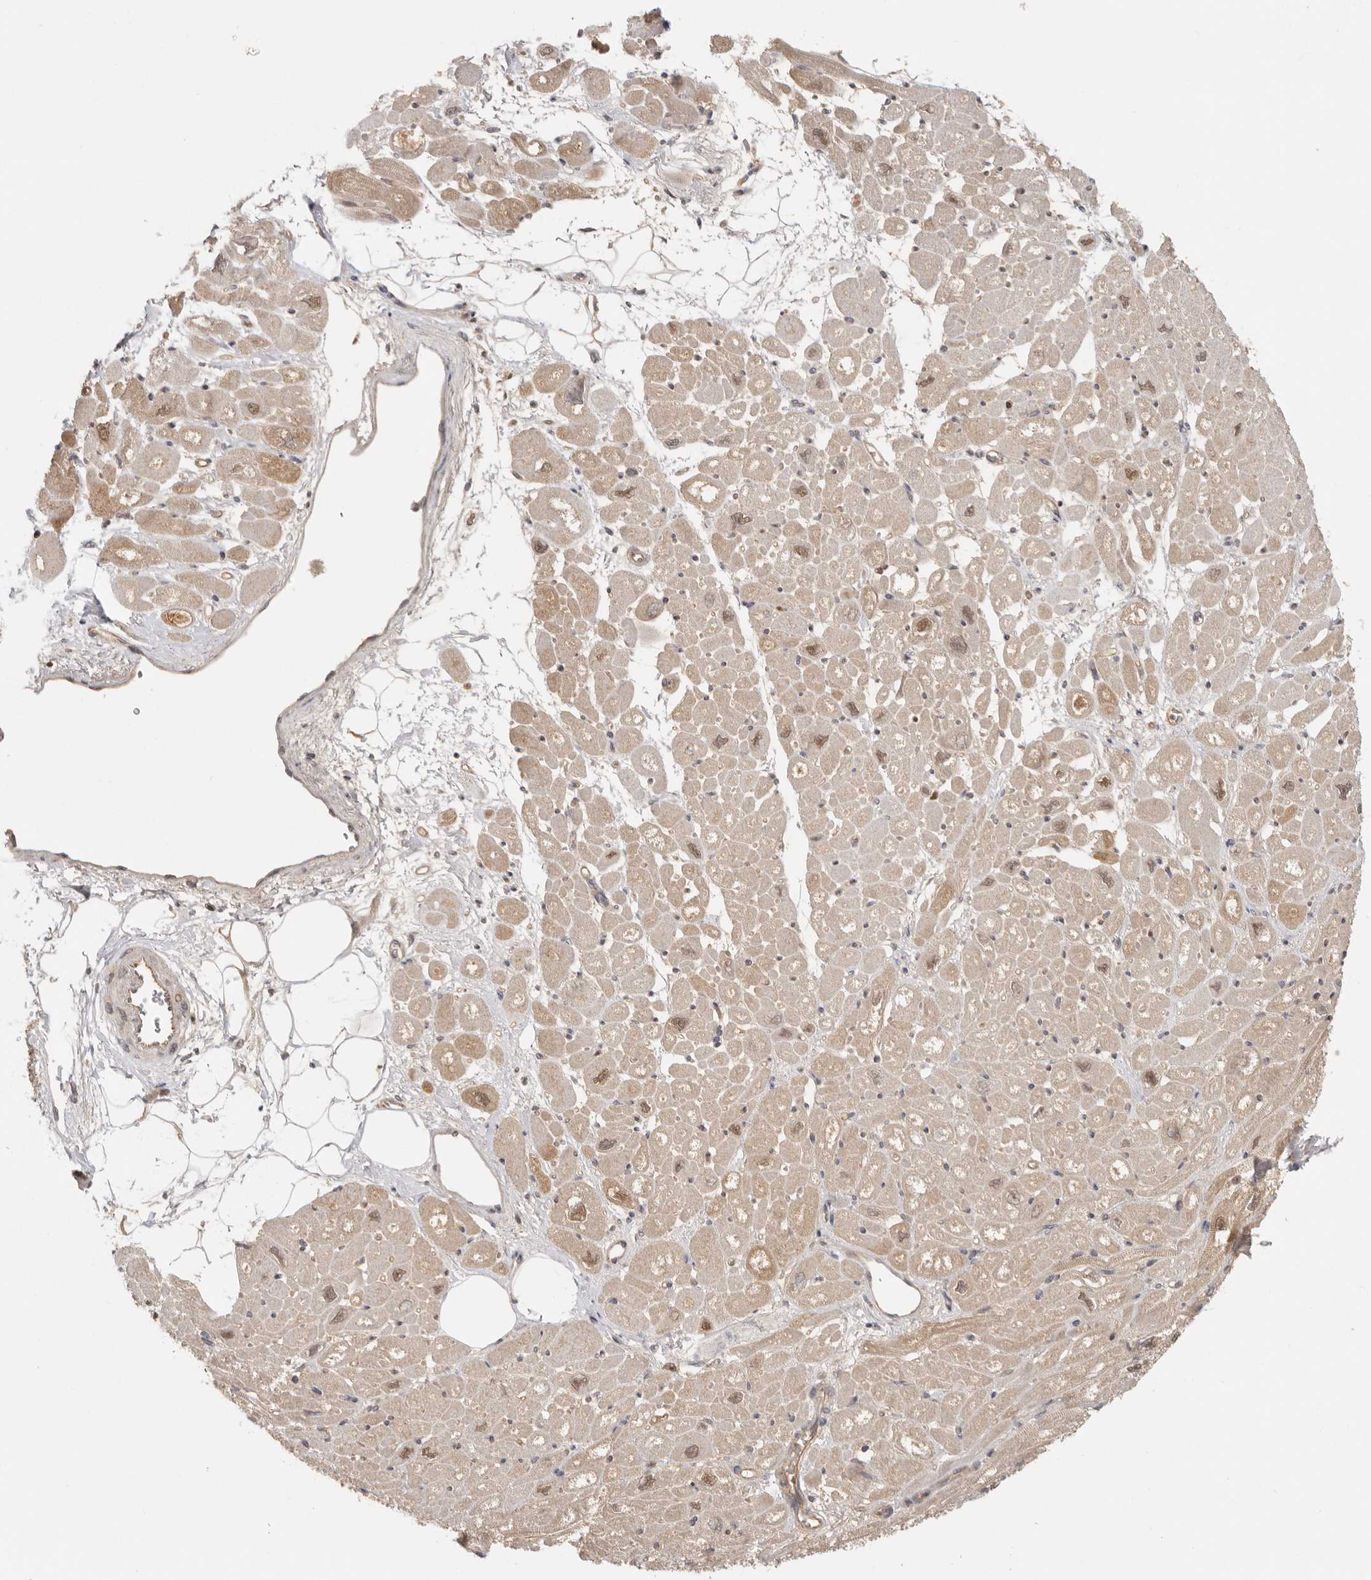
{"staining": {"intensity": "weak", "quantity": "25%-75%", "location": "cytoplasmic/membranous,nuclear"}, "tissue": "heart muscle", "cell_type": "Cardiomyocytes", "image_type": "normal", "snomed": [{"axis": "morphology", "description": "Normal tissue, NOS"}, {"axis": "topography", "description": "Heart"}], "caption": "DAB immunohistochemical staining of unremarkable heart muscle demonstrates weak cytoplasmic/membranous,nuclear protein expression in about 25%-75% of cardiomyocytes. The staining is performed using DAB brown chromogen to label protein expression. The nuclei are counter-stained blue using hematoxylin.", "gene": "PSMA5", "patient": {"sex": "male", "age": 50}}